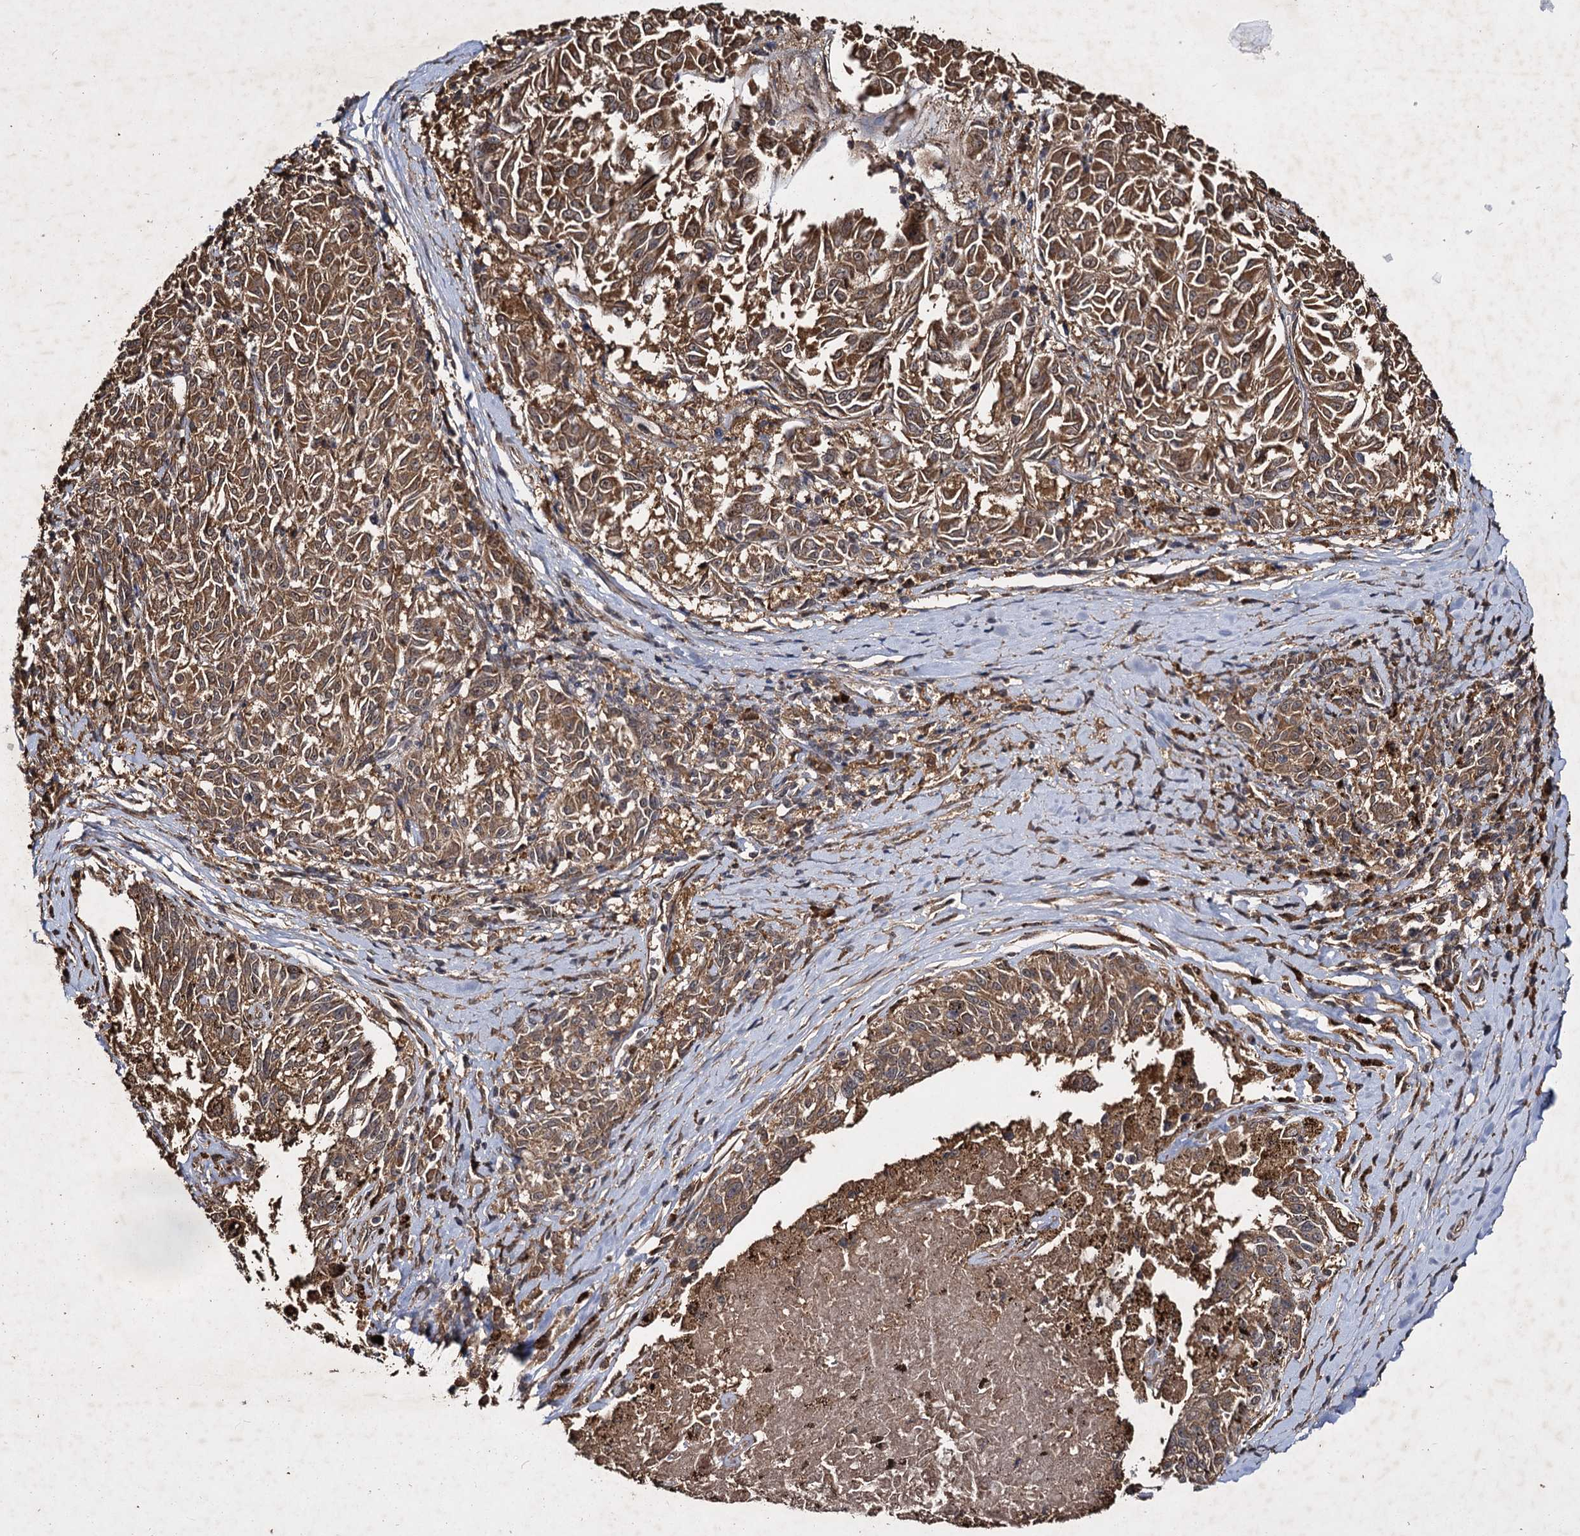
{"staining": {"intensity": "moderate", "quantity": ">75%", "location": "cytoplasmic/membranous"}, "tissue": "melanoma", "cell_type": "Tumor cells", "image_type": "cancer", "snomed": [{"axis": "morphology", "description": "Malignant melanoma, NOS"}, {"axis": "topography", "description": "Skin"}], "caption": "Immunohistochemical staining of melanoma demonstrates moderate cytoplasmic/membranous protein staining in approximately >75% of tumor cells. The staining was performed using DAB (3,3'-diaminobenzidine) to visualize the protein expression in brown, while the nuclei were stained in blue with hematoxylin (Magnification: 20x).", "gene": "SLC46A3", "patient": {"sex": "female", "age": 72}}